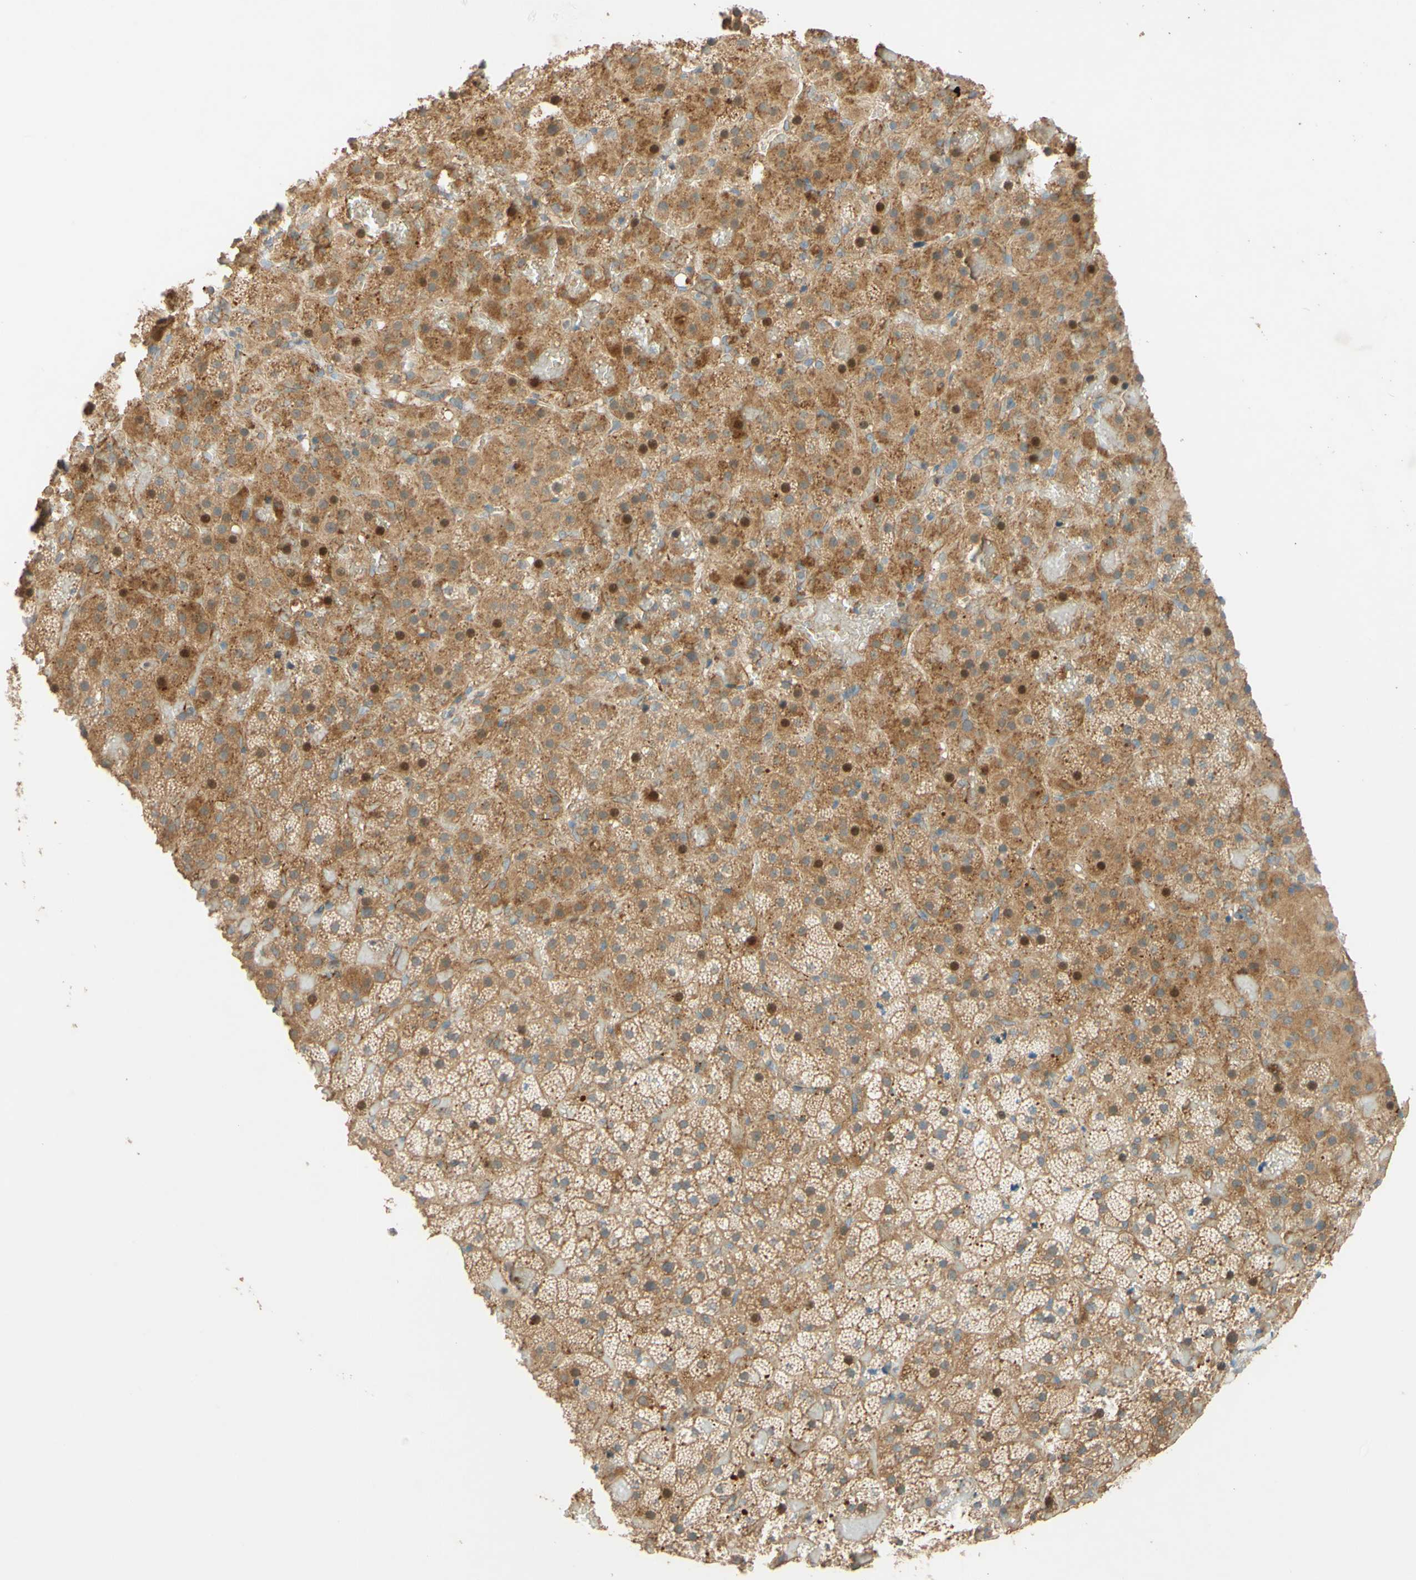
{"staining": {"intensity": "strong", "quantity": ">75%", "location": "cytoplasmic/membranous"}, "tissue": "adrenal gland", "cell_type": "Glandular cells", "image_type": "normal", "snomed": [{"axis": "morphology", "description": "Normal tissue, NOS"}, {"axis": "topography", "description": "Adrenal gland"}], "caption": "This micrograph shows benign adrenal gland stained with immunohistochemistry (IHC) to label a protein in brown. The cytoplasmic/membranous of glandular cells show strong positivity for the protein. Nuclei are counter-stained blue.", "gene": "ADAM17", "patient": {"sex": "female", "age": 59}}